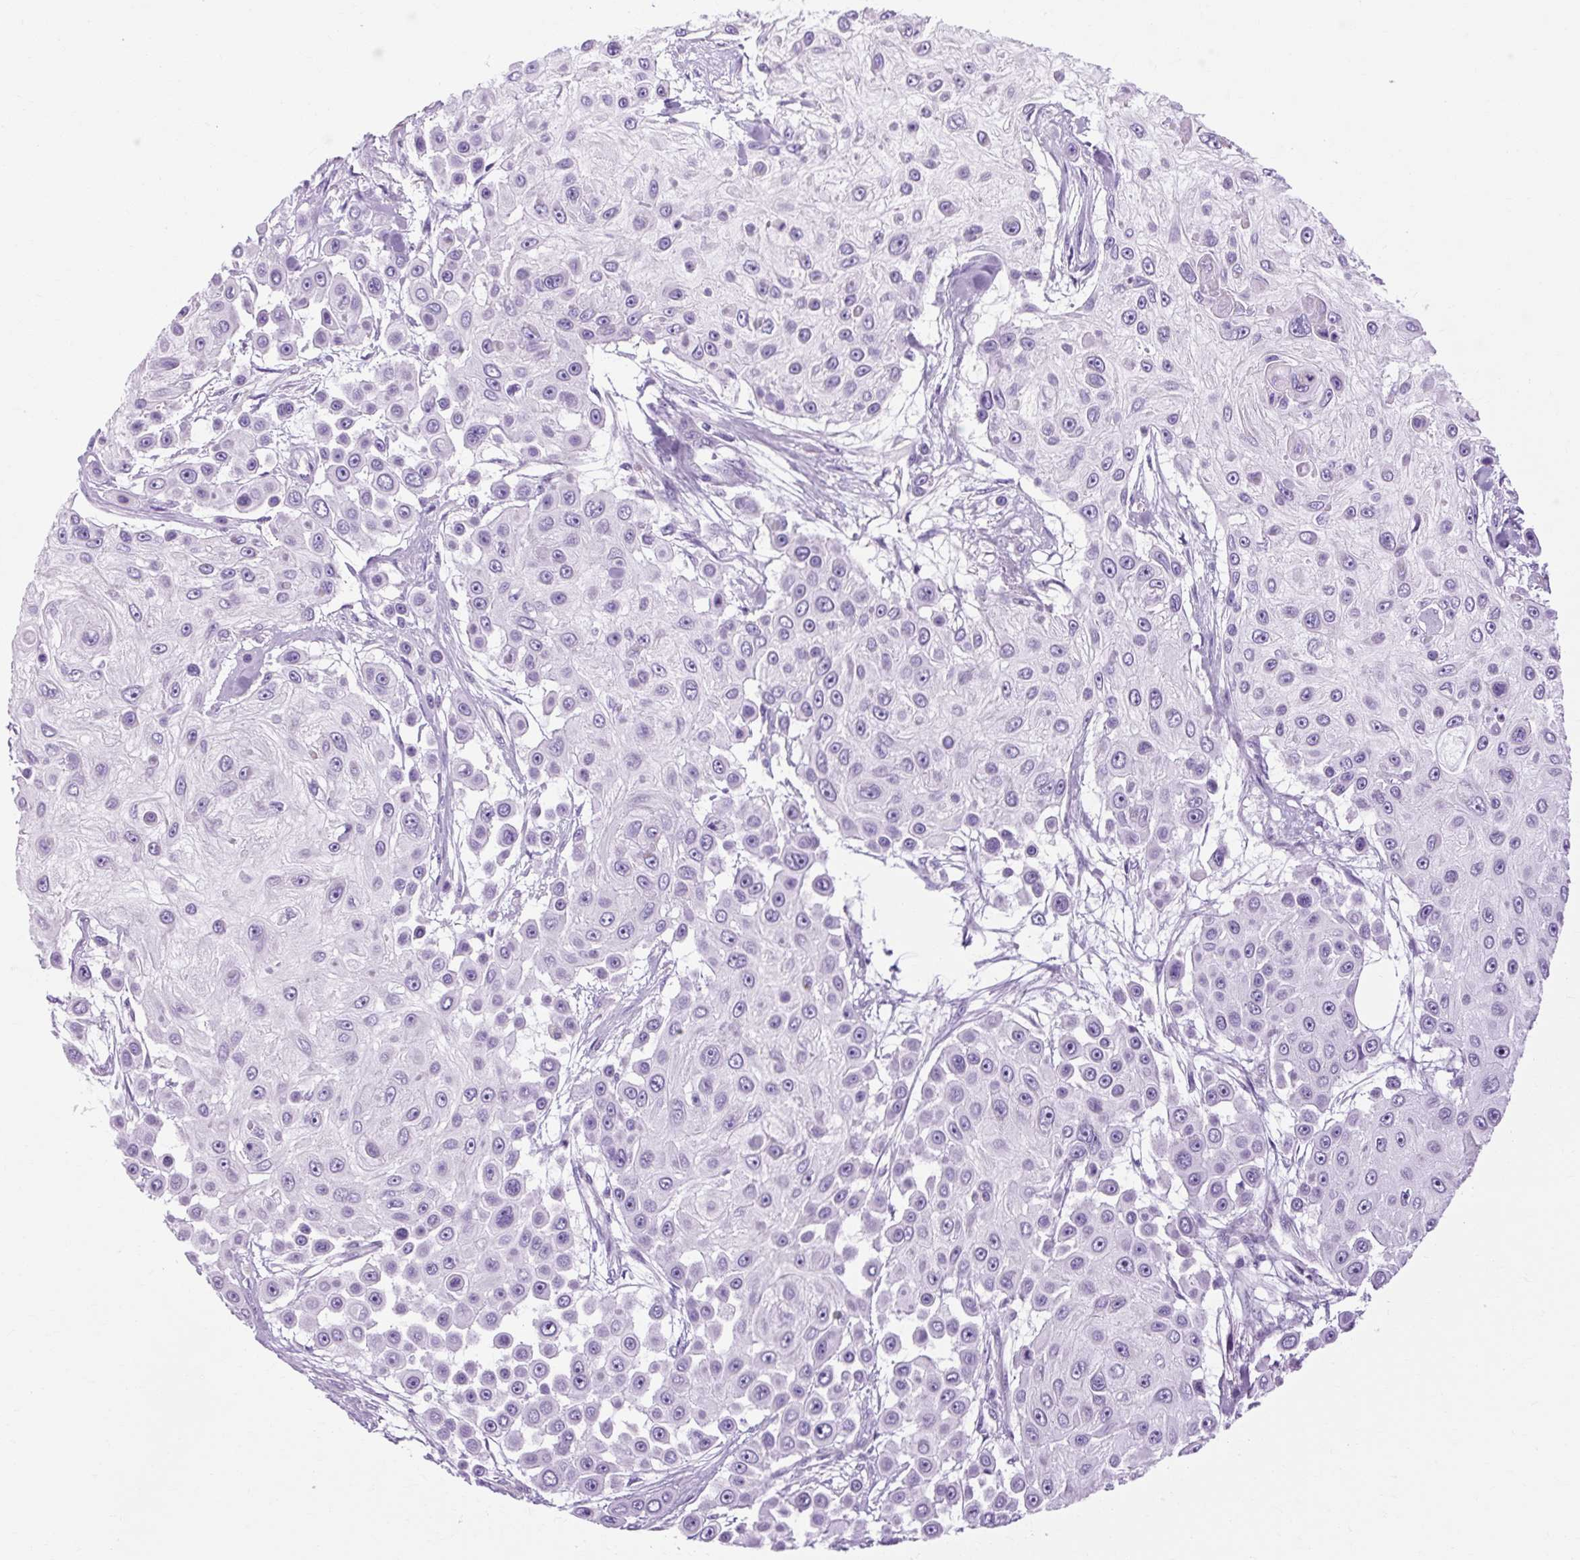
{"staining": {"intensity": "negative", "quantity": "none", "location": "none"}, "tissue": "skin cancer", "cell_type": "Tumor cells", "image_type": "cancer", "snomed": [{"axis": "morphology", "description": "Squamous cell carcinoma, NOS"}, {"axis": "topography", "description": "Skin"}], "caption": "Image shows no protein expression in tumor cells of skin squamous cell carcinoma tissue. The staining was performed using DAB to visualize the protein expression in brown, while the nuclei were stained in blue with hematoxylin (Magnification: 20x).", "gene": "OOEP", "patient": {"sex": "male", "age": 67}}